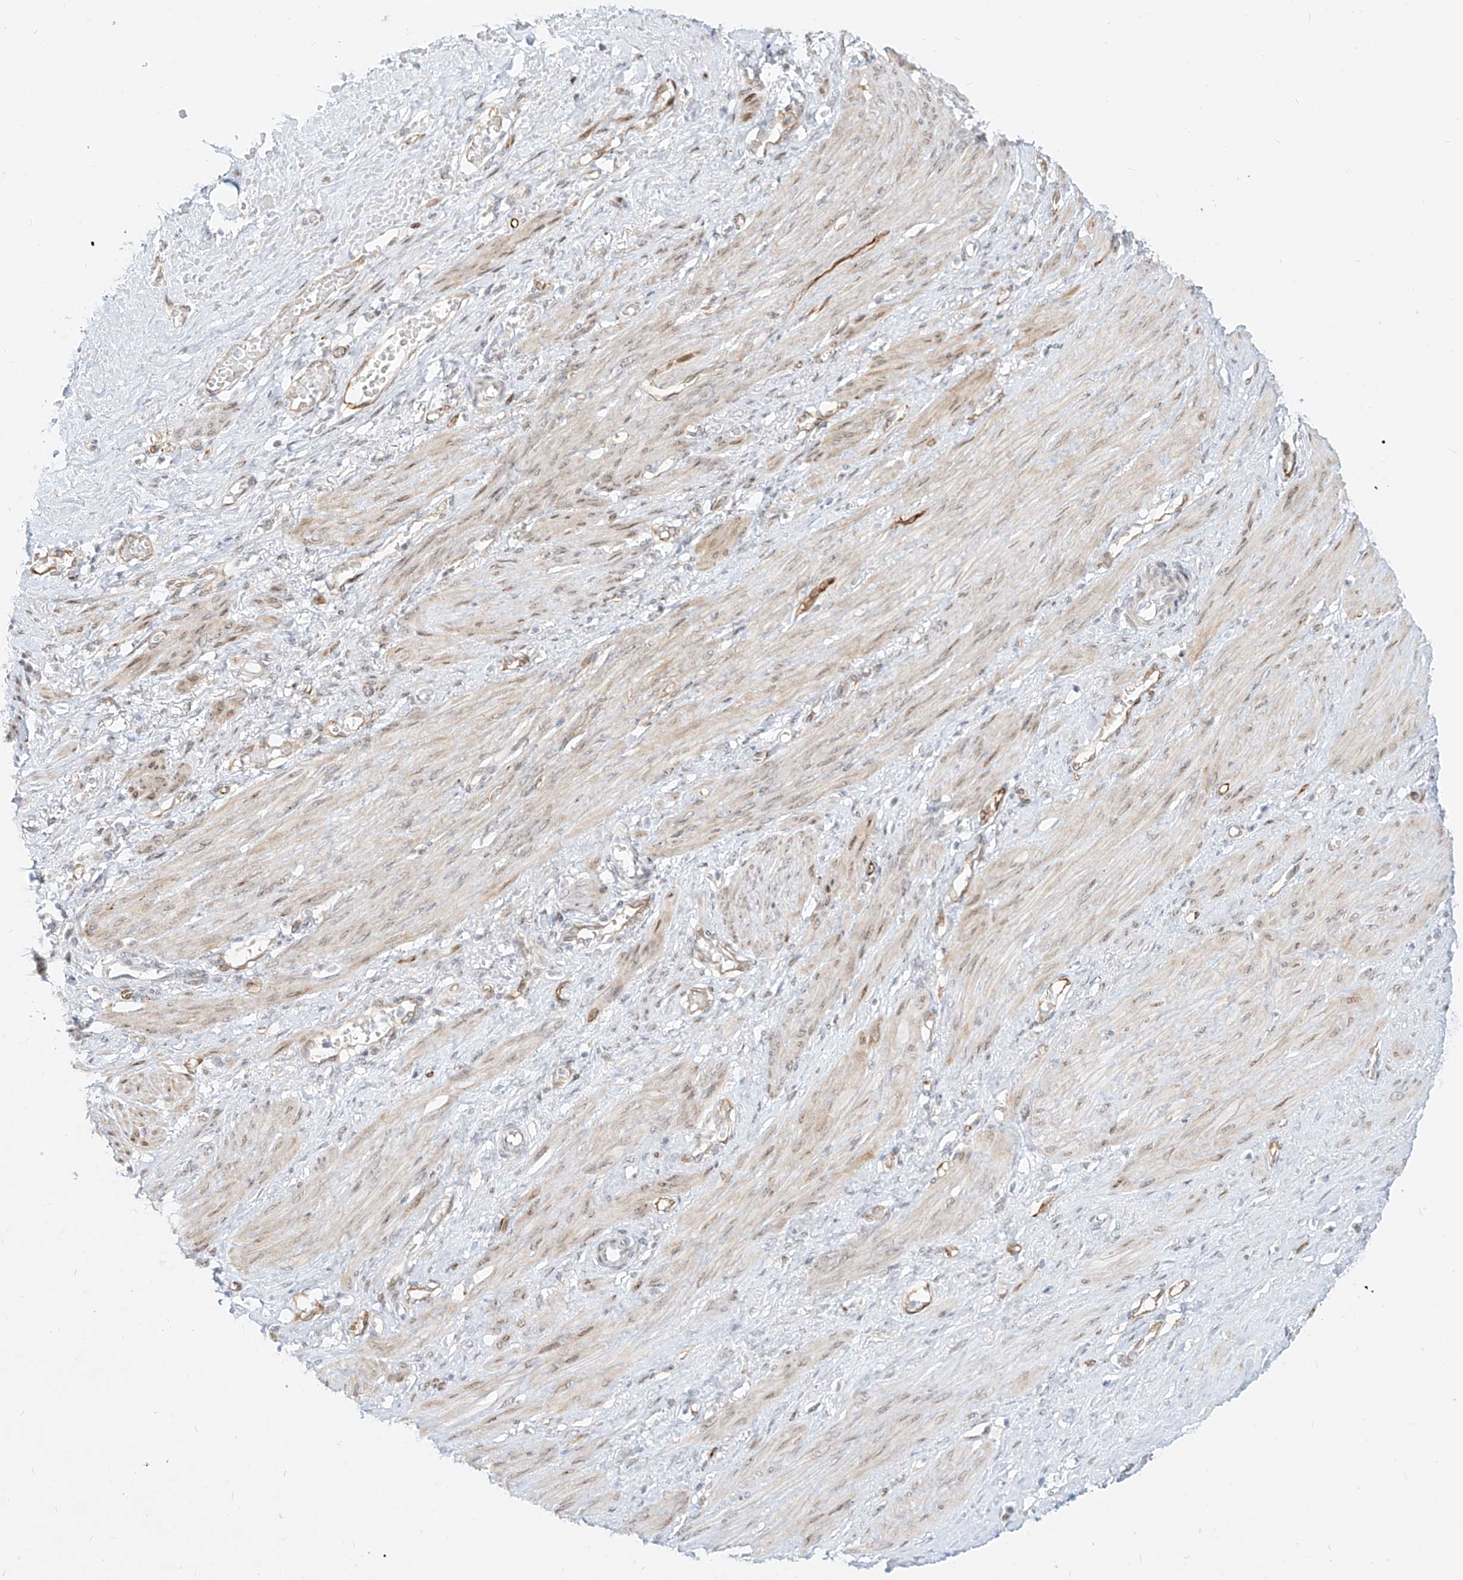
{"staining": {"intensity": "moderate", "quantity": "<25%", "location": "nuclear"}, "tissue": "smooth muscle", "cell_type": "Smooth muscle cells", "image_type": "normal", "snomed": [{"axis": "morphology", "description": "Normal tissue, NOS"}, {"axis": "topography", "description": "Endometrium"}], "caption": "This histopathology image exhibits immunohistochemistry (IHC) staining of normal smooth muscle, with low moderate nuclear expression in approximately <25% of smooth muscle cells.", "gene": "NHSL1", "patient": {"sex": "female", "age": 33}}